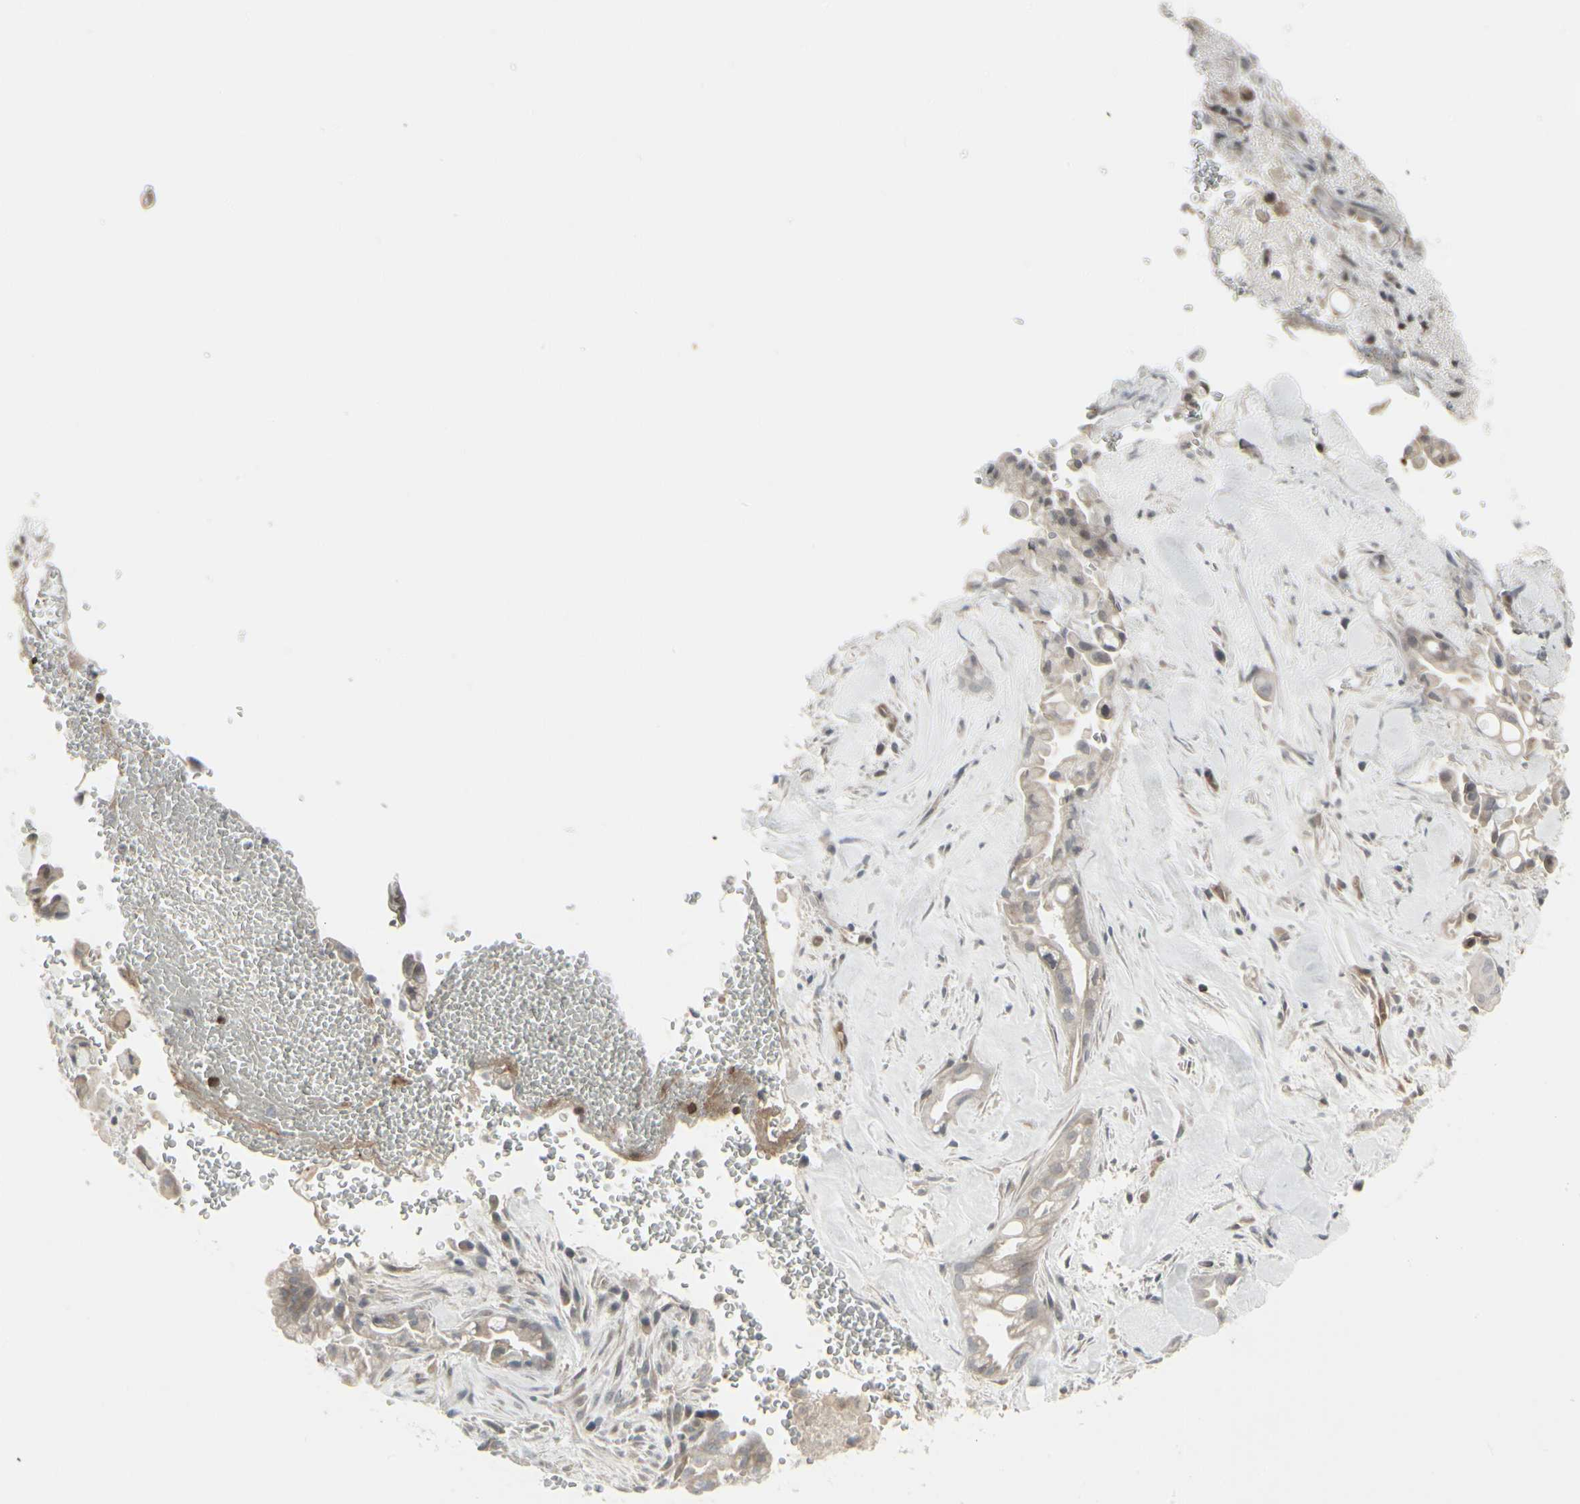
{"staining": {"intensity": "moderate", "quantity": ">75%", "location": "cytoplasmic/membranous"}, "tissue": "liver cancer", "cell_type": "Tumor cells", "image_type": "cancer", "snomed": [{"axis": "morphology", "description": "Cholangiocarcinoma"}, {"axis": "topography", "description": "Liver"}], "caption": "IHC histopathology image of liver cancer stained for a protein (brown), which demonstrates medium levels of moderate cytoplasmic/membranous positivity in approximately >75% of tumor cells.", "gene": "IGFBP6", "patient": {"sex": "female", "age": 68}}